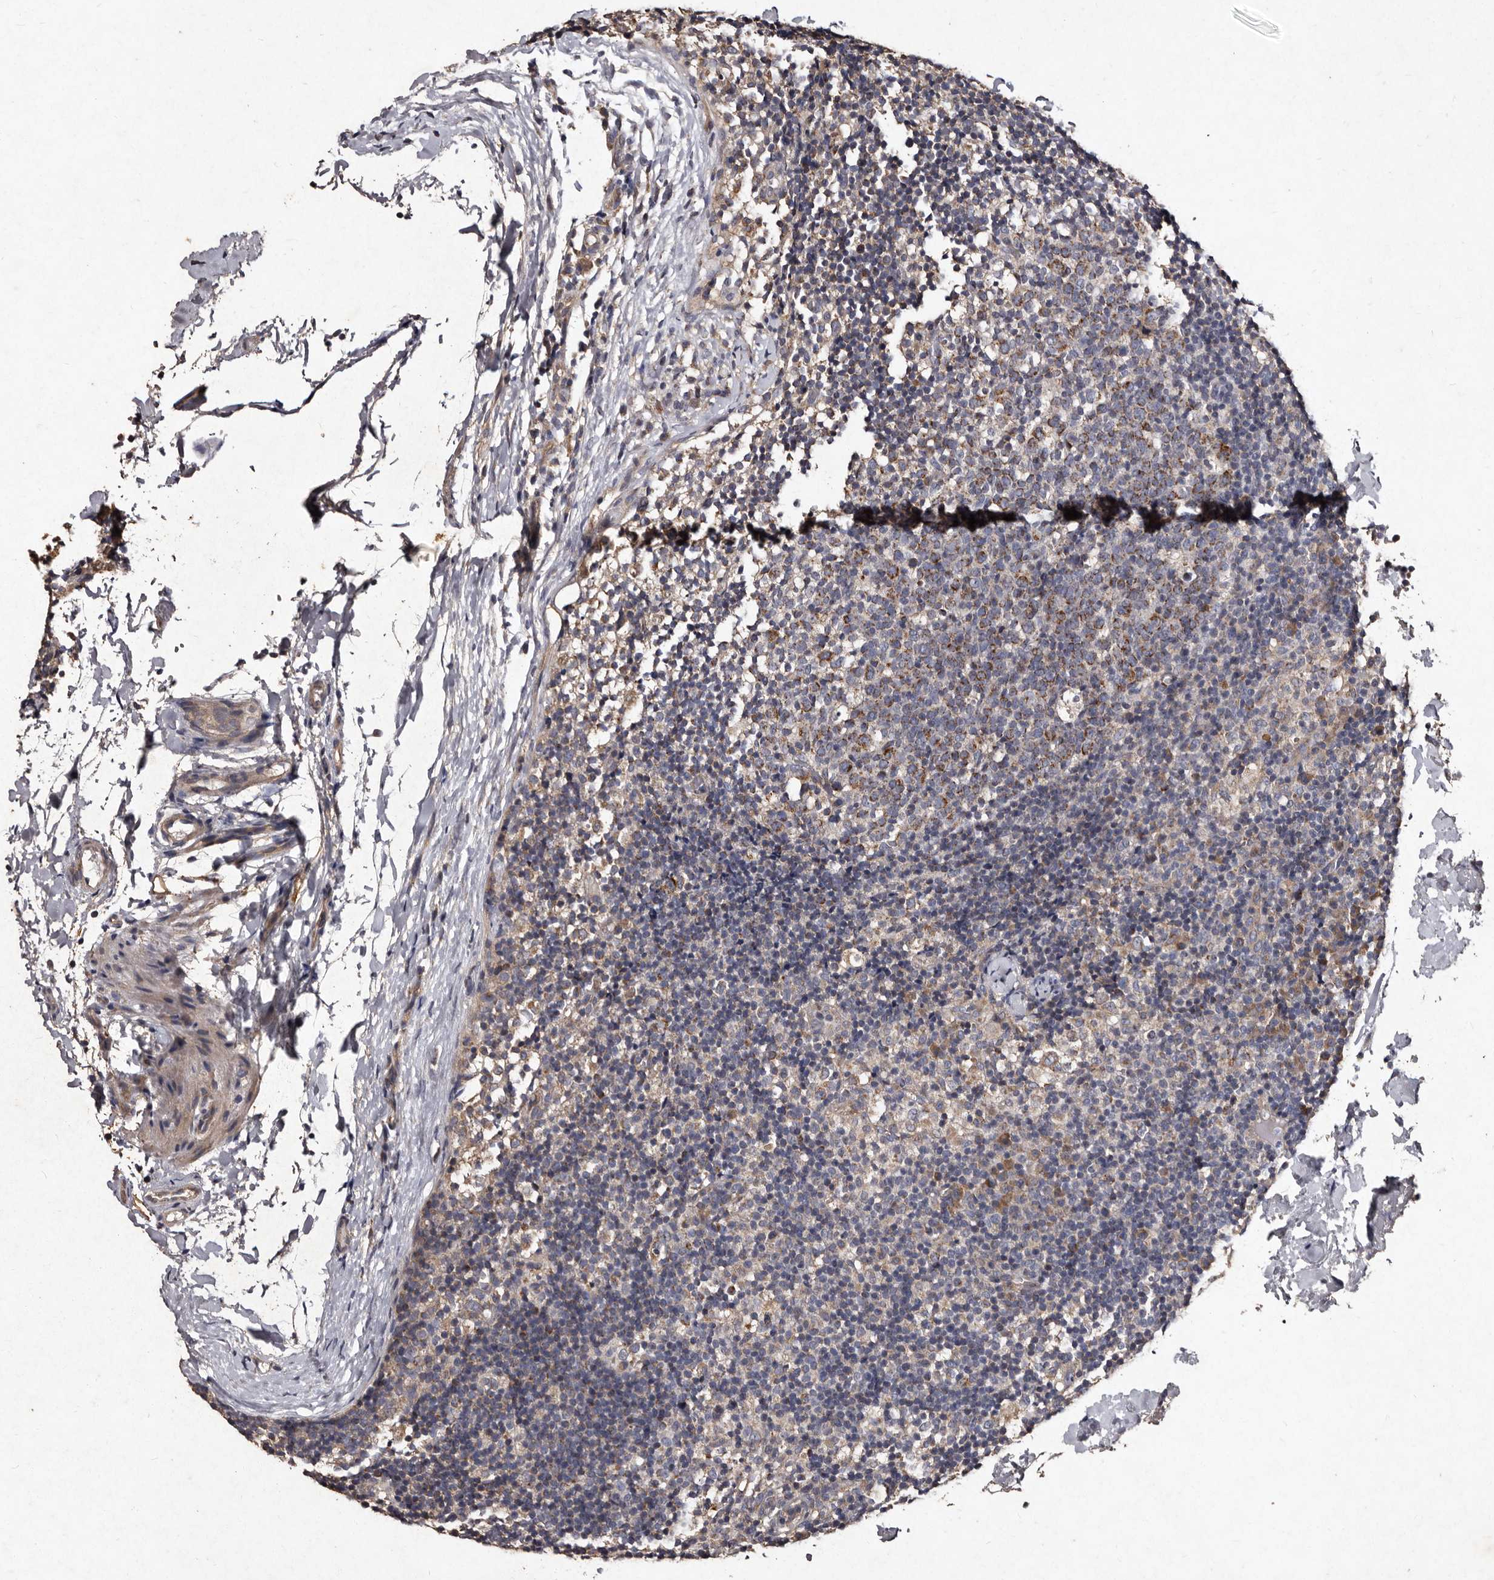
{"staining": {"intensity": "moderate", "quantity": "25%-75%", "location": "cytoplasmic/membranous"}, "tissue": "lymph node", "cell_type": "Germinal center cells", "image_type": "normal", "snomed": [{"axis": "morphology", "description": "Normal tissue, NOS"}, {"axis": "morphology", "description": "Inflammation, NOS"}, {"axis": "topography", "description": "Lymph node"}], "caption": "Benign lymph node displays moderate cytoplasmic/membranous staining in approximately 25%-75% of germinal center cells.", "gene": "TFB1M", "patient": {"sex": "male", "age": 55}}